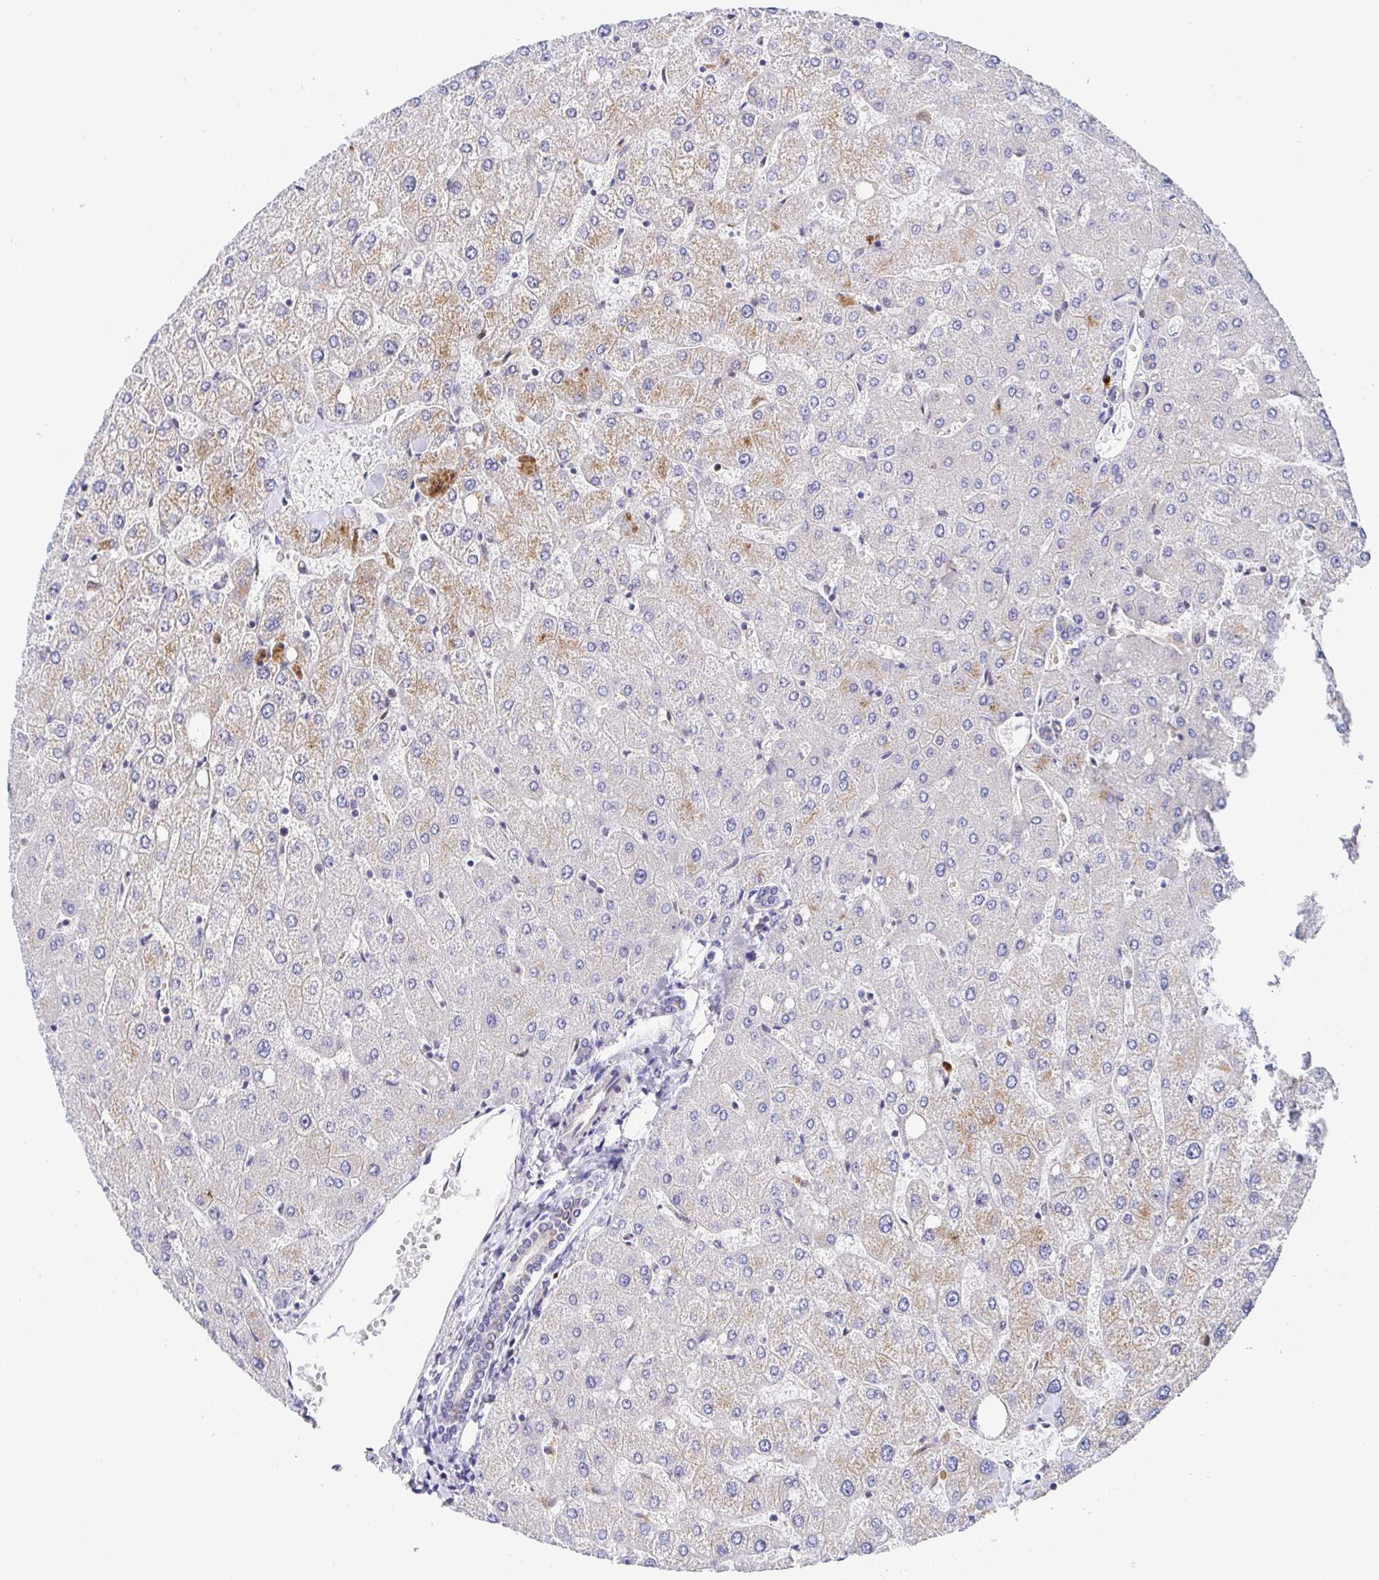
{"staining": {"intensity": "negative", "quantity": "none", "location": "none"}, "tissue": "liver", "cell_type": "Cholangiocytes", "image_type": "normal", "snomed": [{"axis": "morphology", "description": "Normal tissue, NOS"}, {"axis": "topography", "description": "Liver"}], "caption": "Cholangiocytes are negative for brown protein staining in normal liver.", "gene": "TIMELESS", "patient": {"sex": "female", "age": 54}}